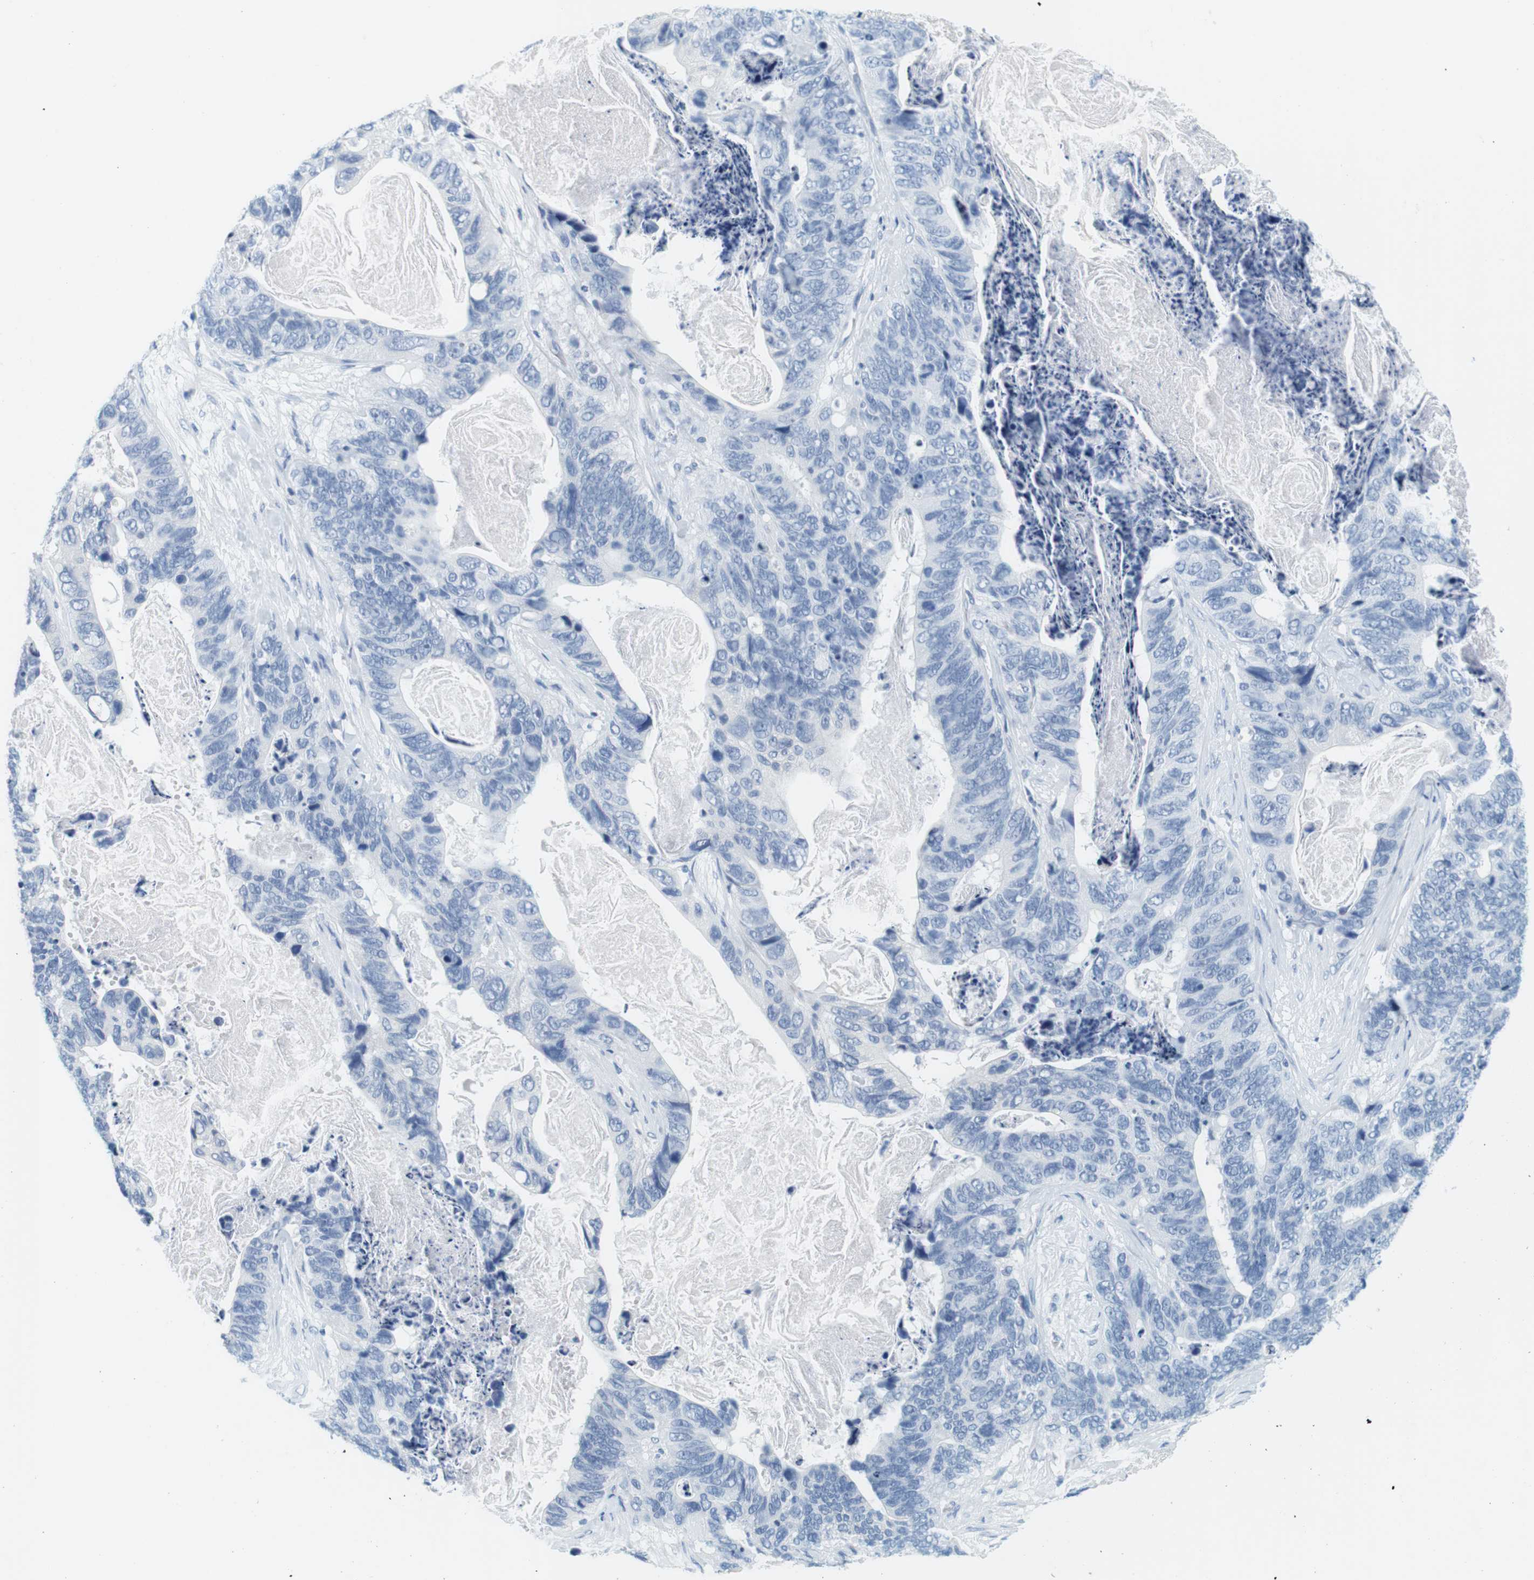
{"staining": {"intensity": "negative", "quantity": "none", "location": "none"}, "tissue": "stomach cancer", "cell_type": "Tumor cells", "image_type": "cancer", "snomed": [{"axis": "morphology", "description": "Adenocarcinoma, NOS"}, {"axis": "topography", "description": "Stomach"}], "caption": "Immunohistochemical staining of human stomach cancer shows no significant staining in tumor cells.", "gene": "CYP2C9", "patient": {"sex": "female", "age": 89}}